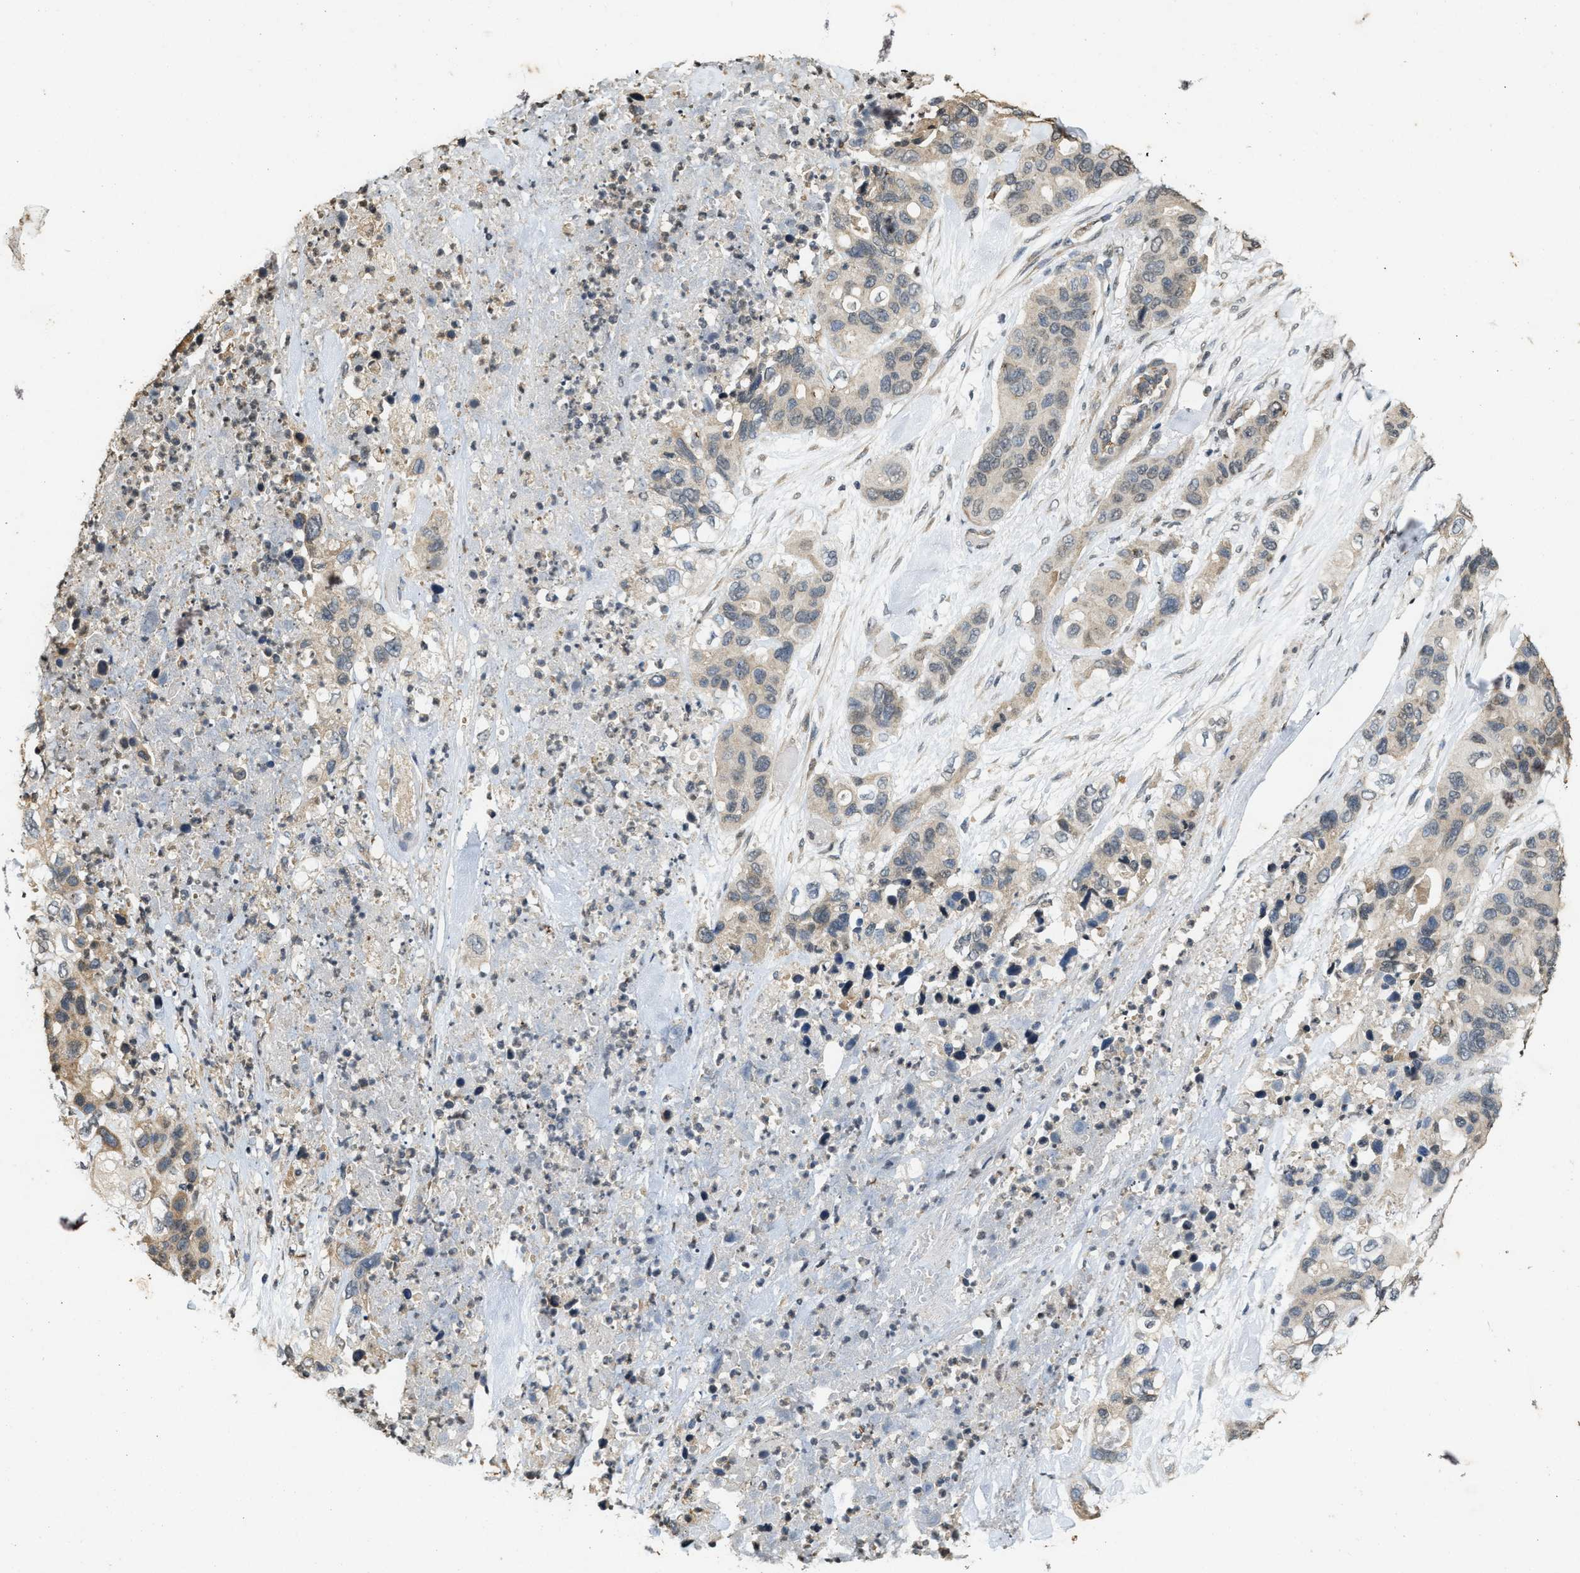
{"staining": {"intensity": "weak", "quantity": "25%-75%", "location": "cytoplasmic/membranous"}, "tissue": "pancreatic cancer", "cell_type": "Tumor cells", "image_type": "cancer", "snomed": [{"axis": "morphology", "description": "Adenocarcinoma, NOS"}, {"axis": "topography", "description": "Pancreas"}], "caption": "Pancreatic adenocarcinoma was stained to show a protein in brown. There is low levels of weak cytoplasmic/membranous staining in about 25%-75% of tumor cells.", "gene": "KIF21A", "patient": {"sex": "female", "age": 71}}